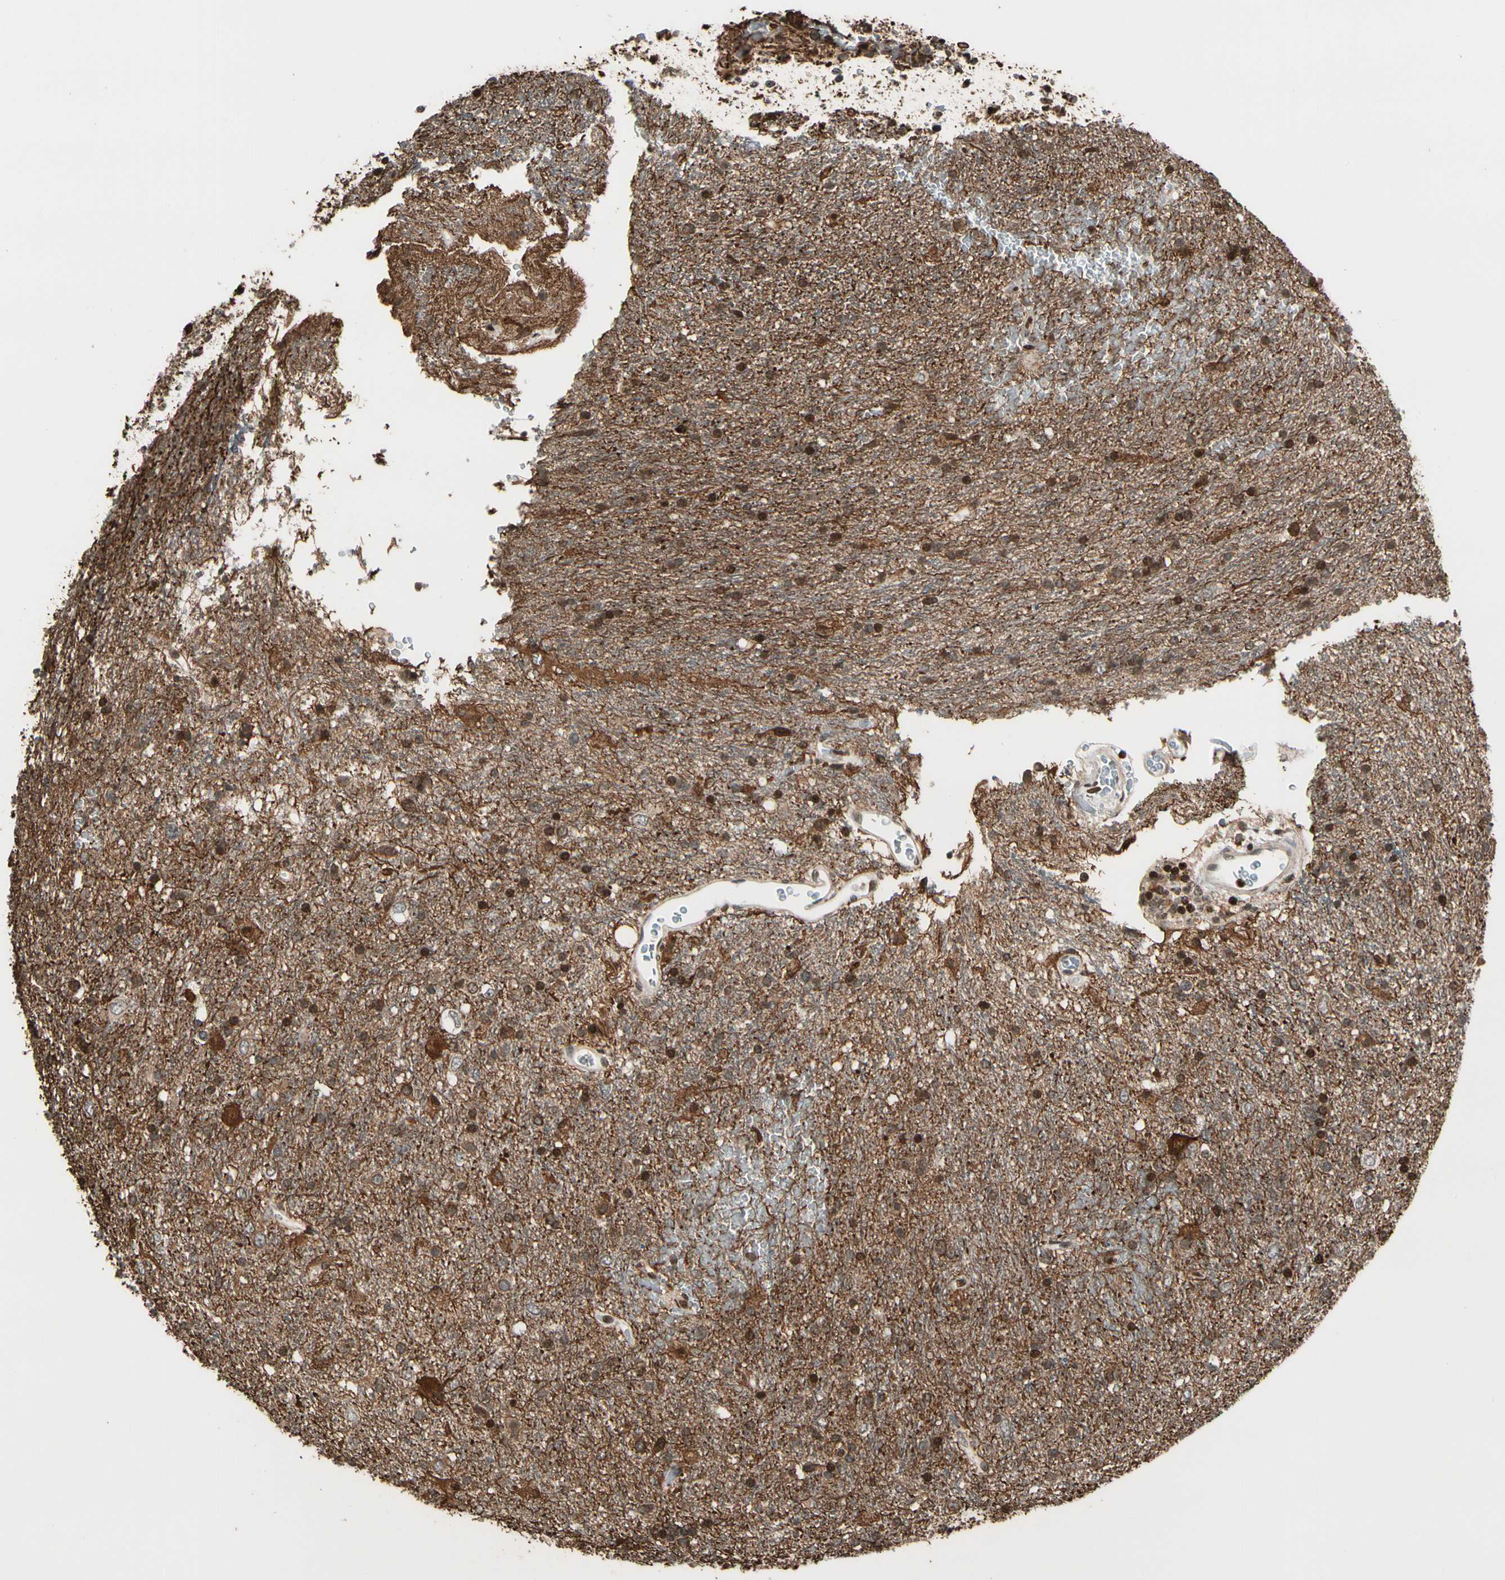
{"staining": {"intensity": "moderate", "quantity": ">75%", "location": "cytoplasmic/membranous,nuclear"}, "tissue": "glioma", "cell_type": "Tumor cells", "image_type": "cancer", "snomed": [{"axis": "morphology", "description": "Glioma, malignant, Low grade"}, {"axis": "topography", "description": "Brain"}], "caption": "Malignant glioma (low-grade) tissue exhibits moderate cytoplasmic/membranous and nuclear expression in approximately >75% of tumor cells", "gene": "TSHZ3", "patient": {"sex": "male", "age": 77}}